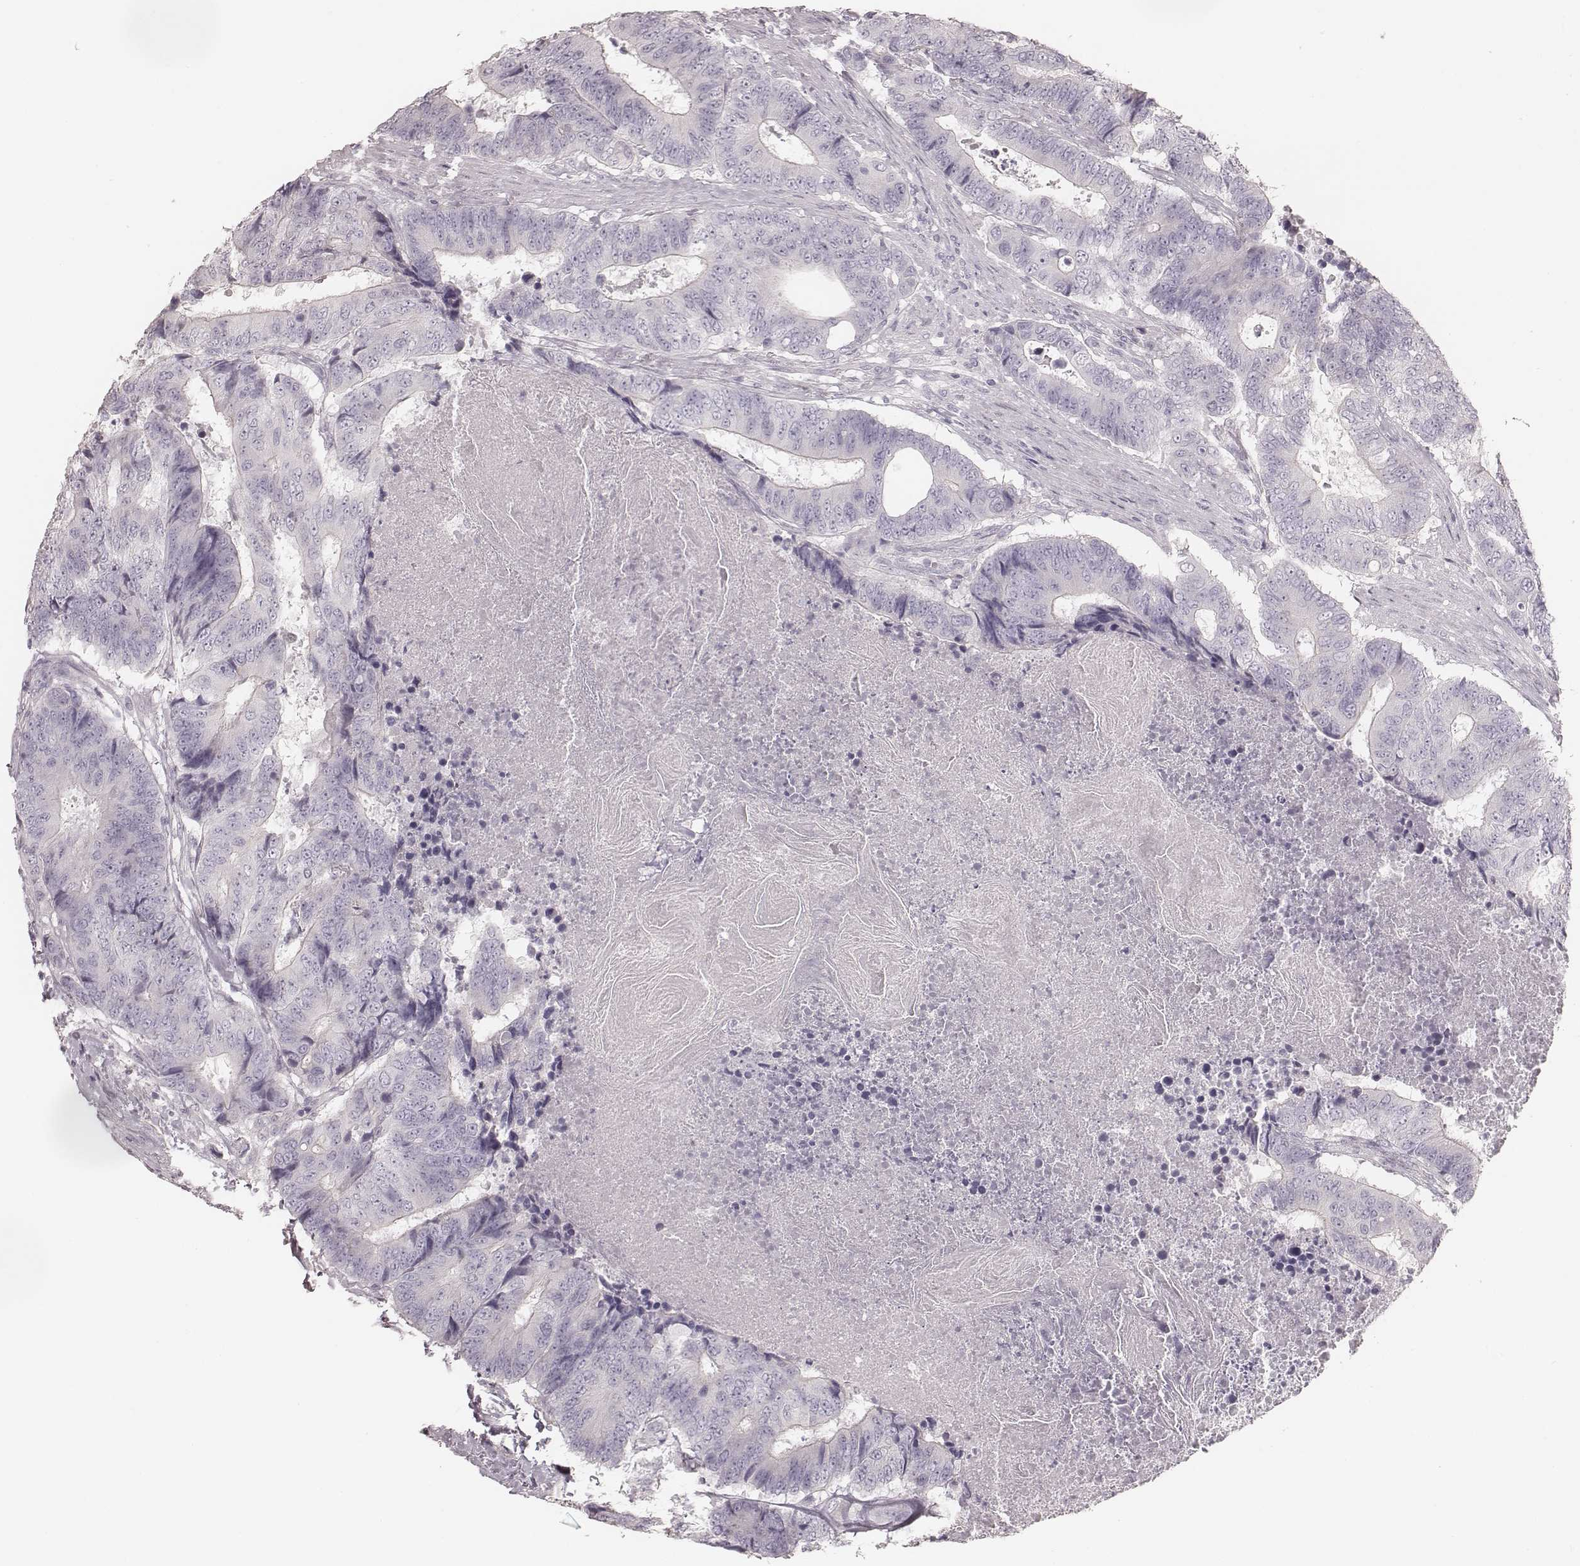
{"staining": {"intensity": "negative", "quantity": "none", "location": "none"}, "tissue": "colorectal cancer", "cell_type": "Tumor cells", "image_type": "cancer", "snomed": [{"axis": "morphology", "description": "Adenocarcinoma, NOS"}, {"axis": "topography", "description": "Colon"}], "caption": "Tumor cells are negative for protein expression in human adenocarcinoma (colorectal). (DAB immunohistochemistry (IHC) with hematoxylin counter stain).", "gene": "ZP4", "patient": {"sex": "female", "age": 48}}